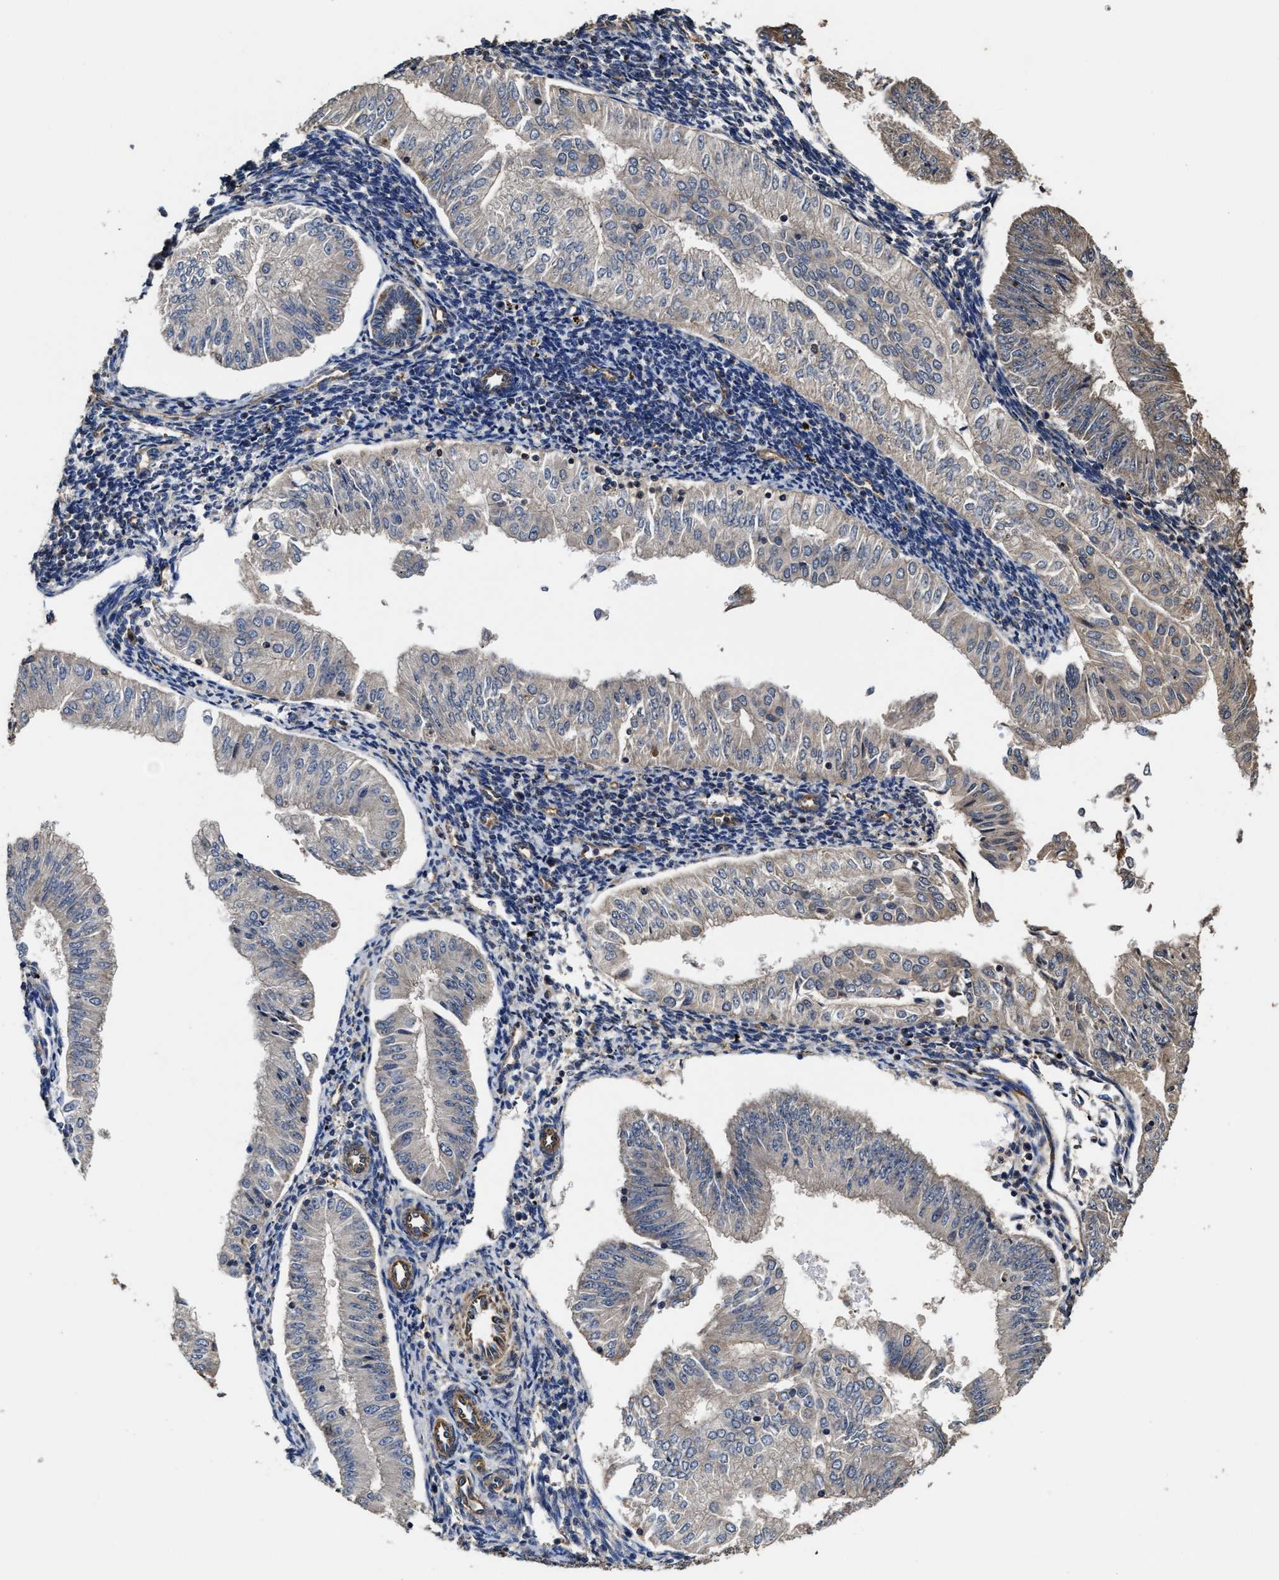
{"staining": {"intensity": "weak", "quantity": "<25%", "location": "cytoplasmic/membranous"}, "tissue": "endometrial cancer", "cell_type": "Tumor cells", "image_type": "cancer", "snomed": [{"axis": "morphology", "description": "Normal tissue, NOS"}, {"axis": "morphology", "description": "Adenocarcinoma, NOS"}, {"axis": "topography", "description": "Endometrium"}], "caption": "The IHC histopathology image has no significant staining in tumor cells of endometrial cancer (adenocarcinoma) tissue.", "gene": "SFXN4", "patient": {"sex": "female", "age": 53}}